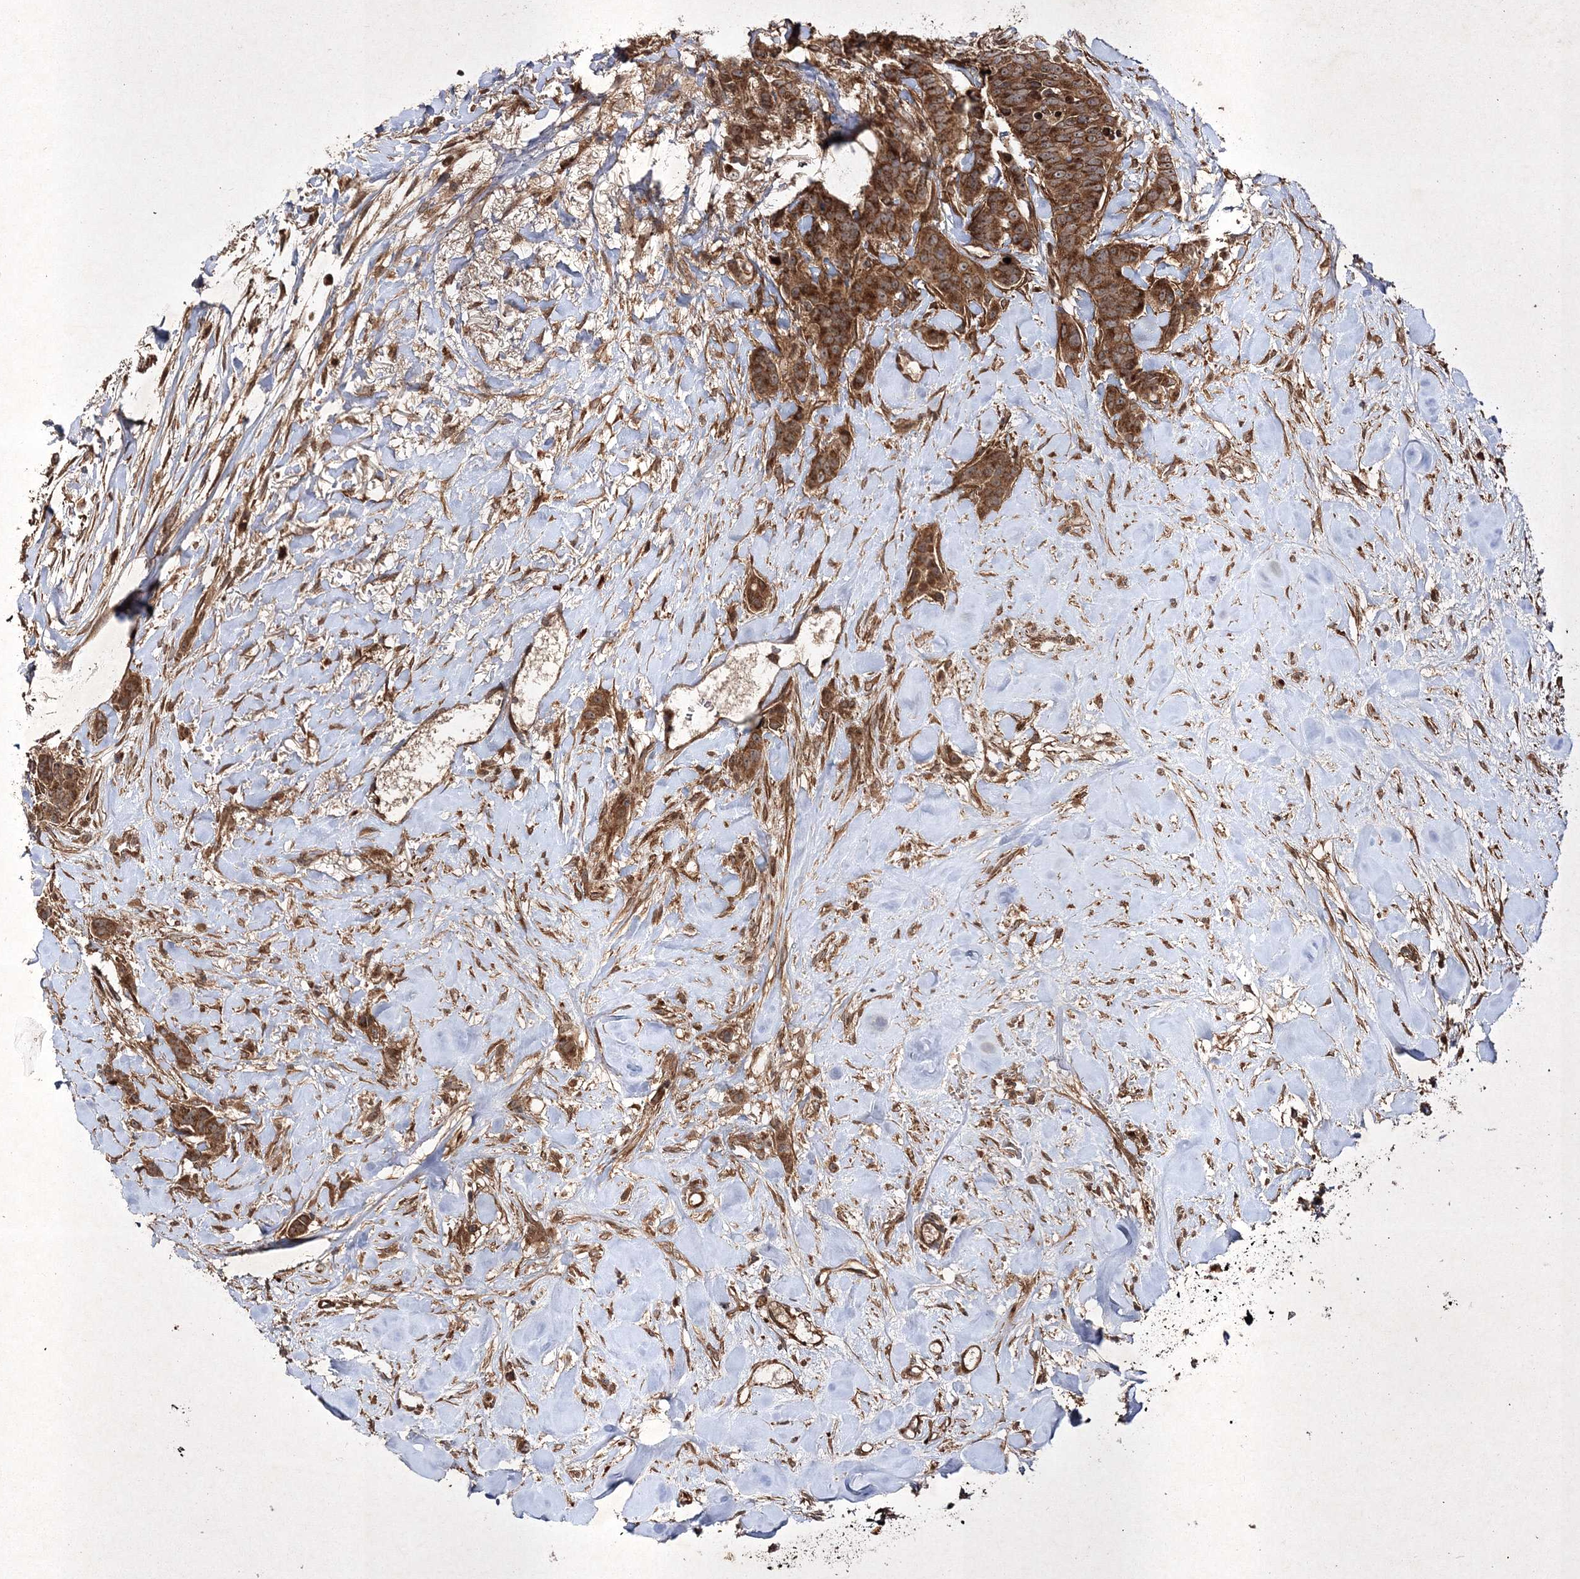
{"staining": {"intensity": "strong", "quantity": ">75%", "location": "cytoplasmic/membranous"}, "tissue": "breast cancer", "cell_type": "Tumor cells", "image_type": "cancer", "snomed": [{"axis": "morphology", "description": "Duct carcinoma"}, {"axis": "topography", "description": "Breast"}], "caption": "High-power microscopy captured an immunohistochemistry histopathology image of breast cancer, revealing strong cytoplasmic/membranous expression in approximately >75% of tumor cells. Using DAB (3,3'-diaminobenzidine) (brown) and hematoxylin (blue) stains, captured at high magnification using brightfield microscopy.", "gene": "DNAJC13", "patient": {"sex": "female", "age": 40}}